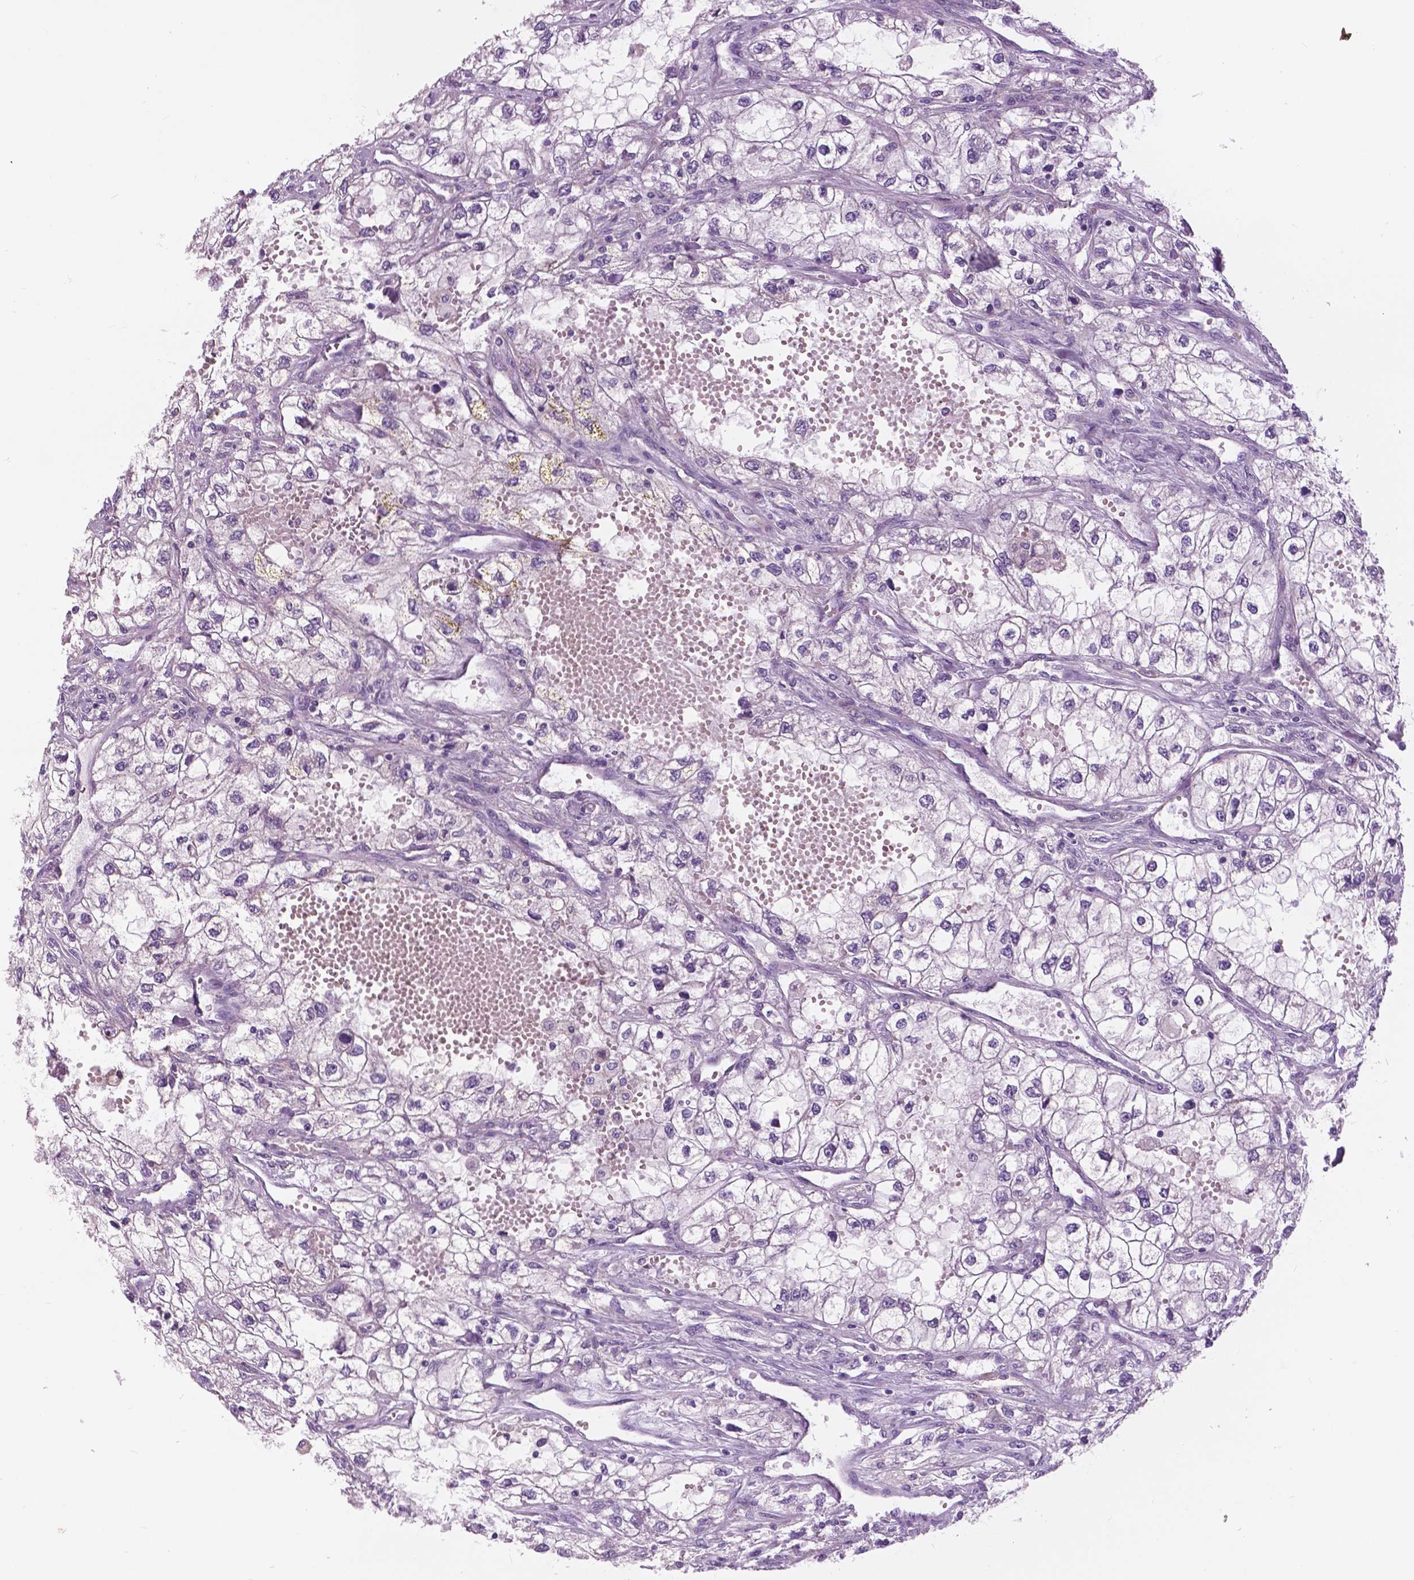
{"staining": {"intensity": "negative", "quantity": "none", "location": "none"}, "tissue": "renal cancer", "cell_type": "Tumor cells", "image_type": "cancer", "snomed": [{"axis": "morphology", "description": "Adenocarcinoma, NOS"}, {"axis": "topography", "description": "Kidney"}], "caption": "A histopathology image of human renal cancer is negative for staining in tumor cells. (Immunohistochemistry, brightfield microscopy, high magnification).", "gene": "SERPINI1", "patient": {"sex": "male", "age": 59}}